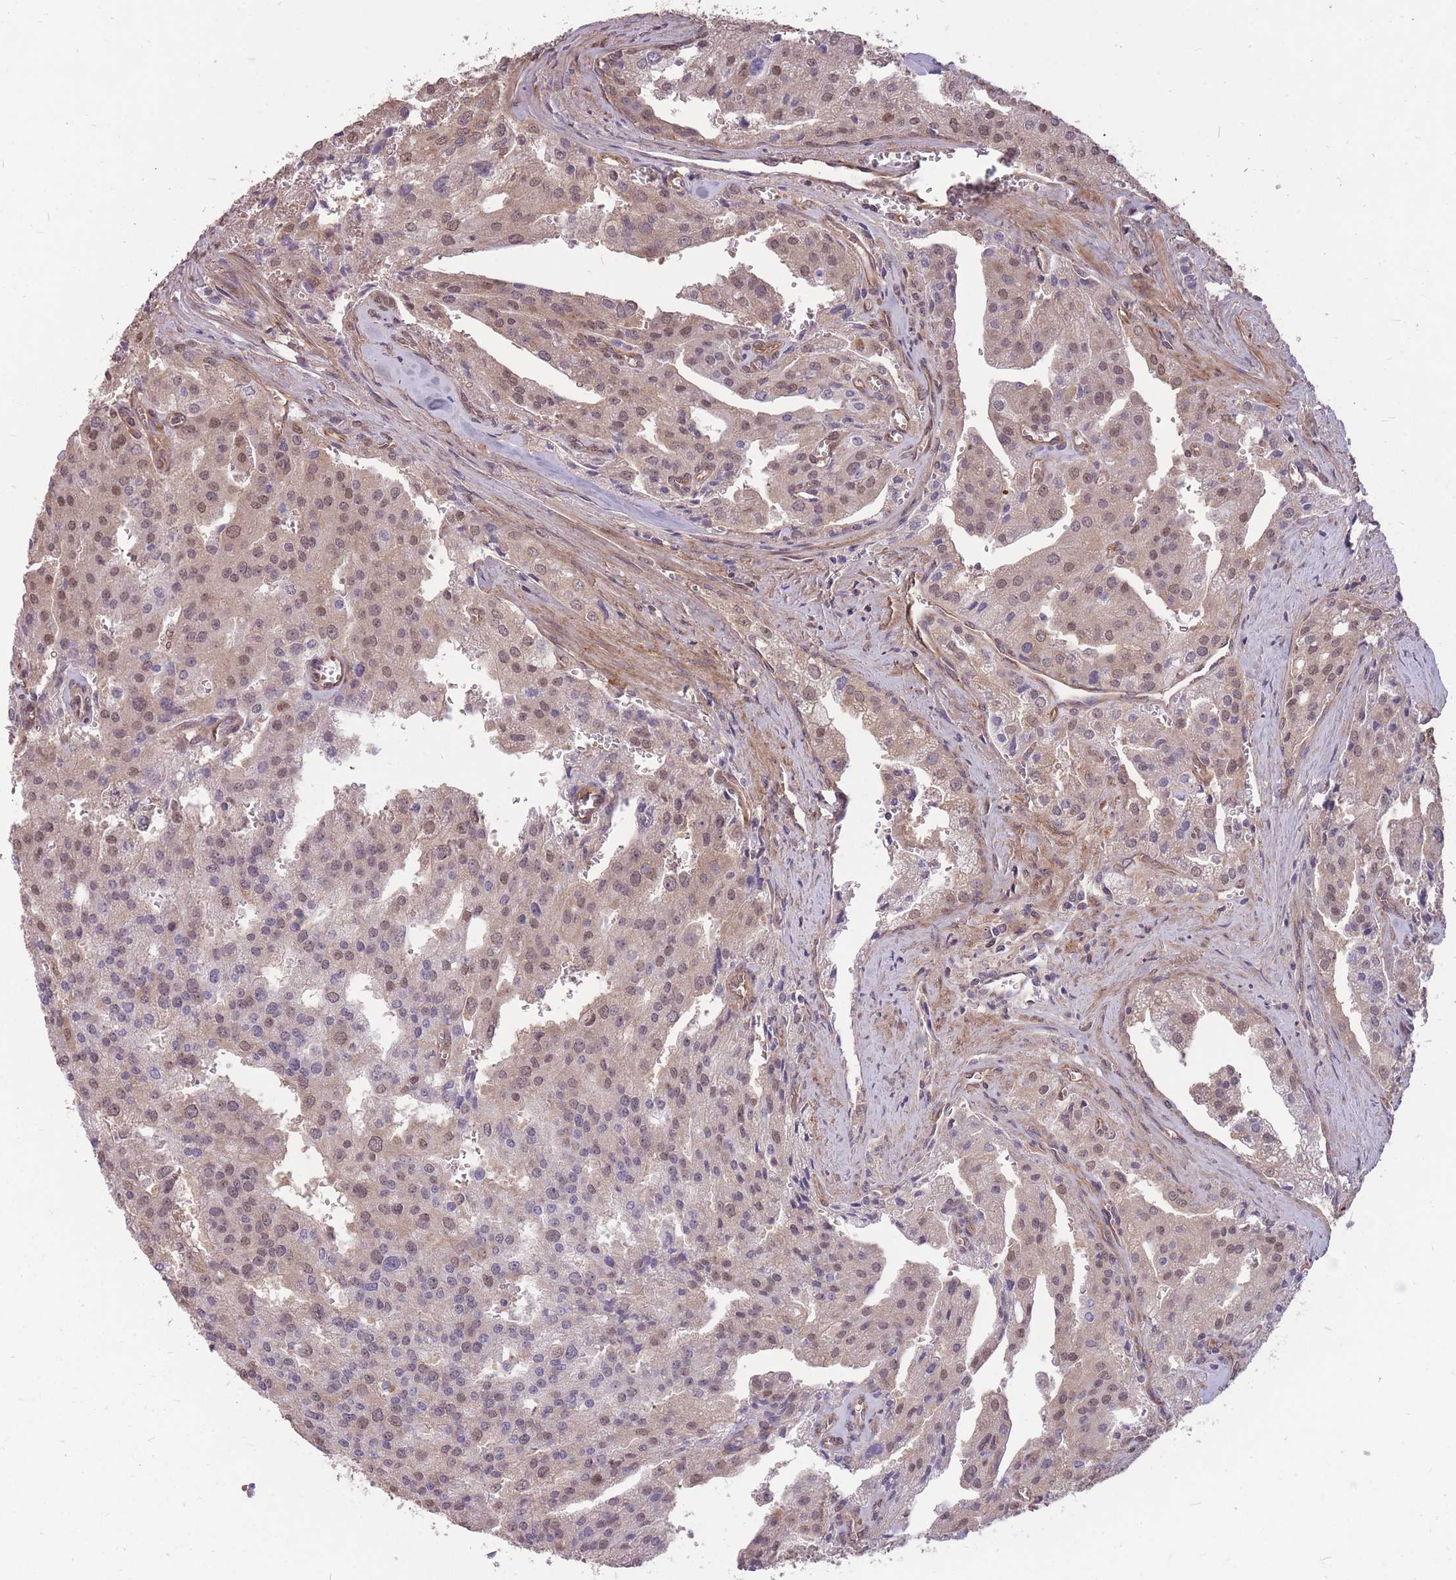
{"staining": {"intensity": "weak", "quantity": "25%-75%", "location": "nuclear"}, "tissue": "prostate cancer", "cell_type": "Tumor cells", "image_type": "cancer", "snomed": [{"axis": "morphology", "description": "Adenocarcinoma, High grade"}, {"axis": "topography", "description": "Prostate"}], "caption": "Weak nuclear positivity for a protein is present in approximately 25%-75% of tumor cells of adenocarcinoma (high-grade) (prostate) using immunohistochemistry (IHC).", "gene": "DYNC1LI2", "patient": {"sex": "male", "age": 68}}